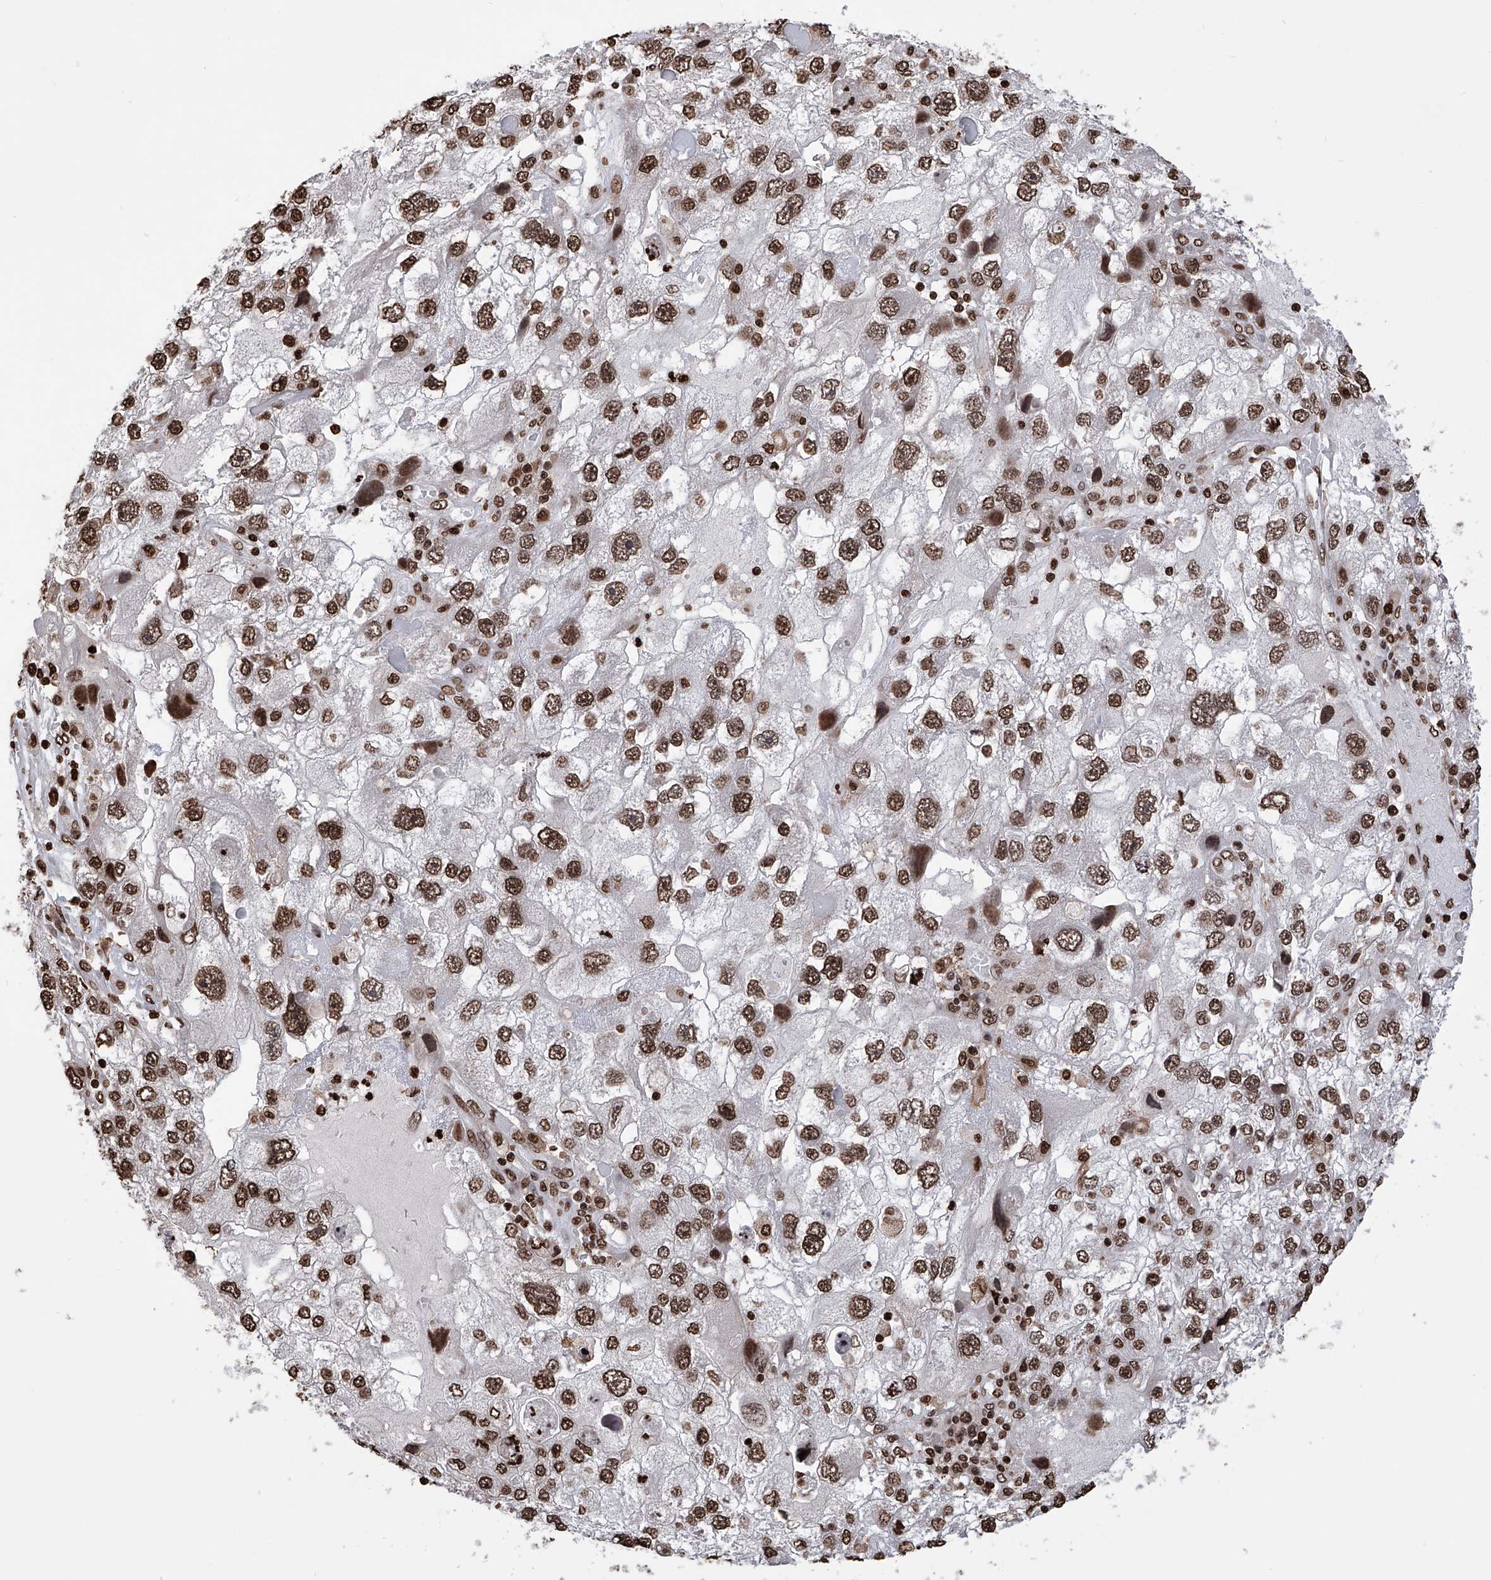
{"staining": {"intensity": "strong", "quantity": ">75%", "location": "nuclear"}, "tissue": "endometrial cancer", "cell_type": "Tumor cells", "image_type": "cancer", "snomed": [{"axis": "morphology", "description": "Adenocarcinoma, NOS"}, {"axis": "topography", "description": "Endometrium"}], "caption": "Immunohistochemical staining of endometrial cancer exhibits high levels of strong nuclear protein staining in approximately >75% of tumor cells. (DAB IHC, brown staining for protein, blue staining for nuclei).", "gene": "CFAP410", "patient": {"sex": "female", "age": 49}}